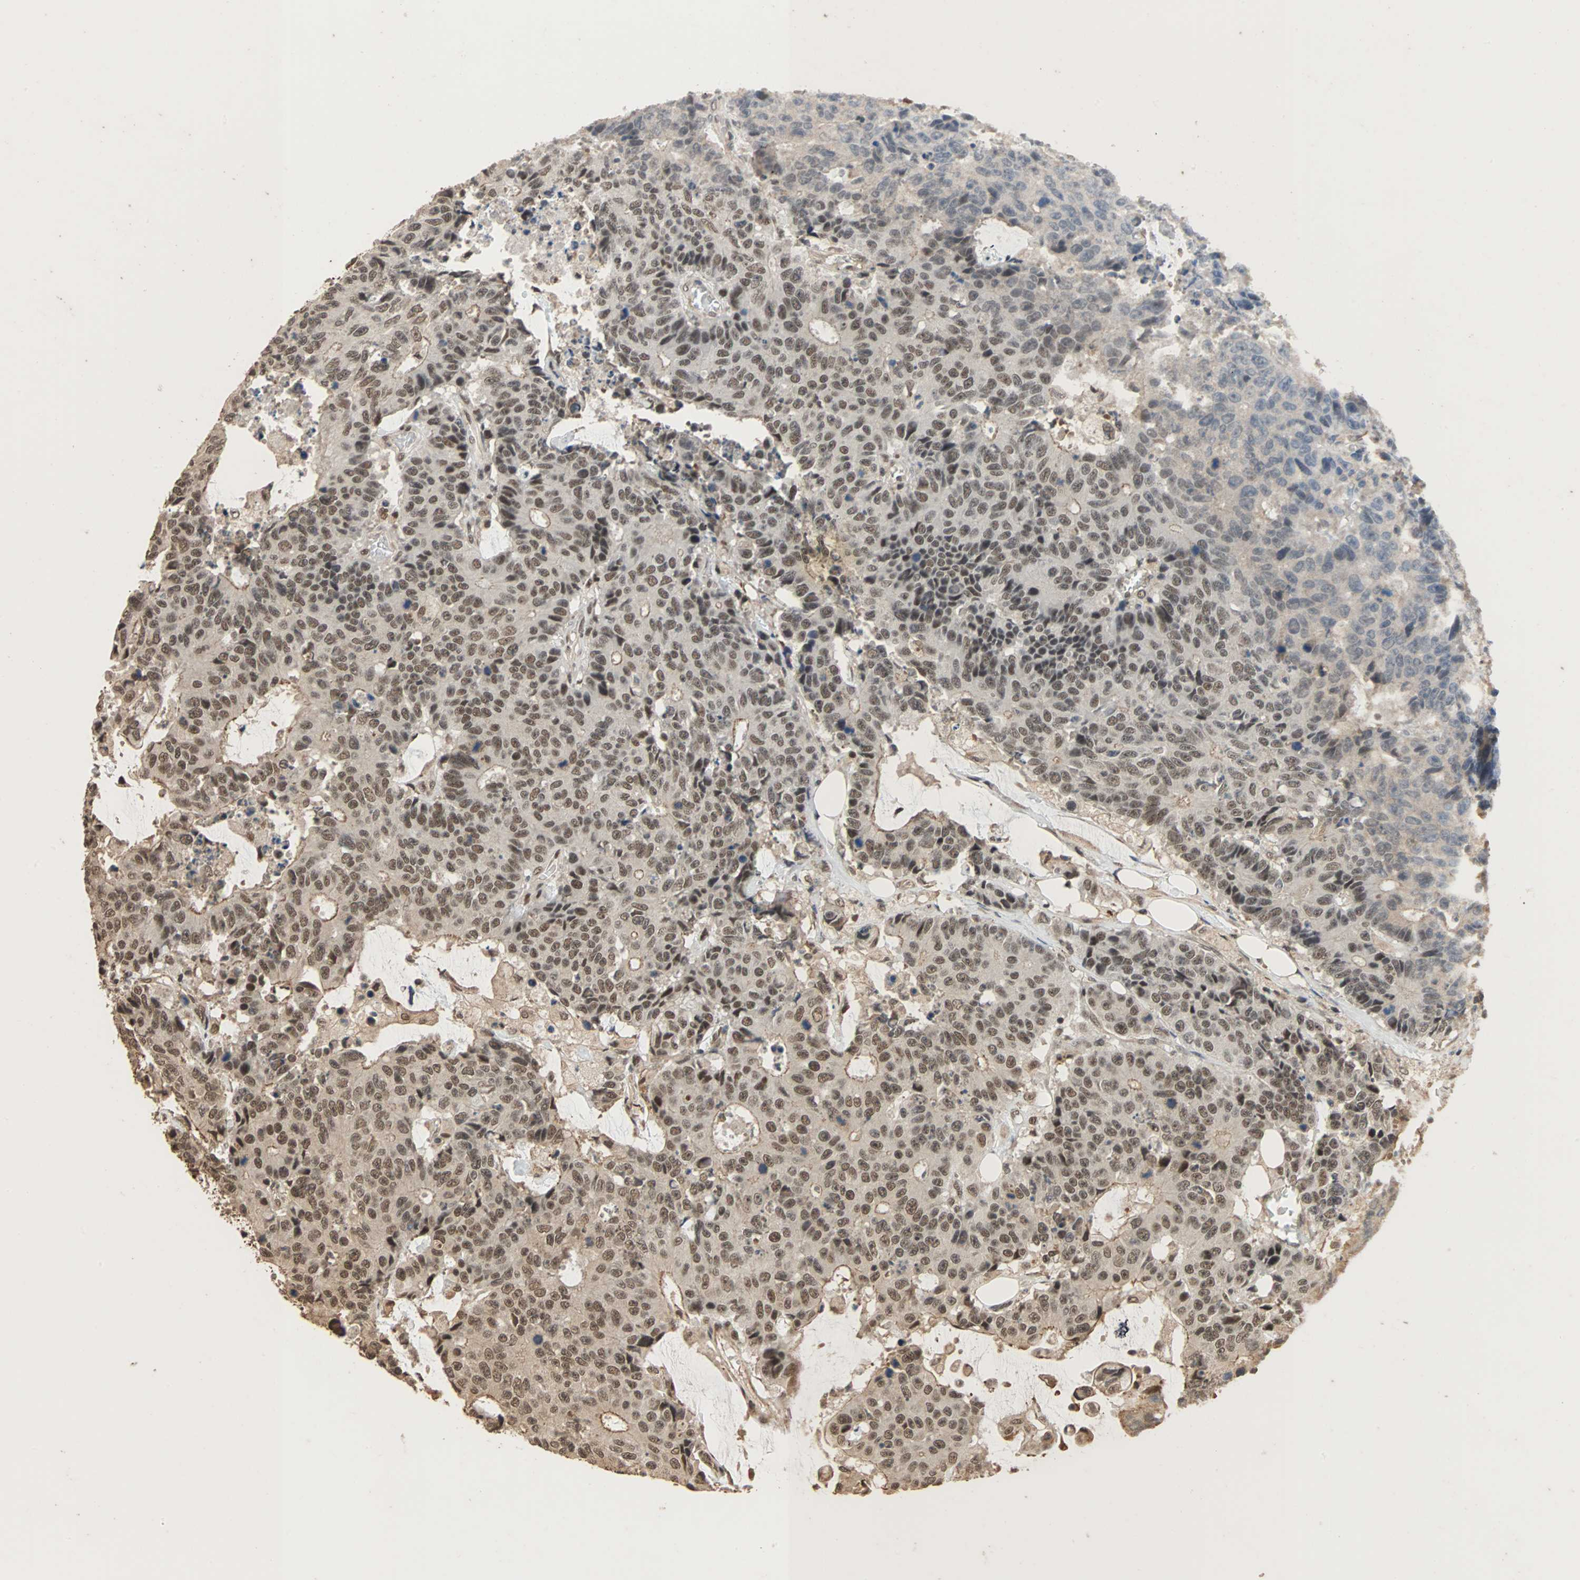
{"staining": {"intensity": "moderate", "quantity": ">75%", "location": "nuclear"}, "tissue": "colorectal cancer", "cell_type": "Tumor cells", "image_type": "cancer", "snomed": [{"axis": "morphology", "description": "Adenocarcinoma, NOS"}, {"axis": "topography", "description": "Colon"}], "caption": "Brown immunohistochemical staining in human colorectal cancer demonstrates moderate nuclear expression in about >75% of tumor cells.", "gene": "CDC5L", "patient": {"sex": "female", "age": 86}}